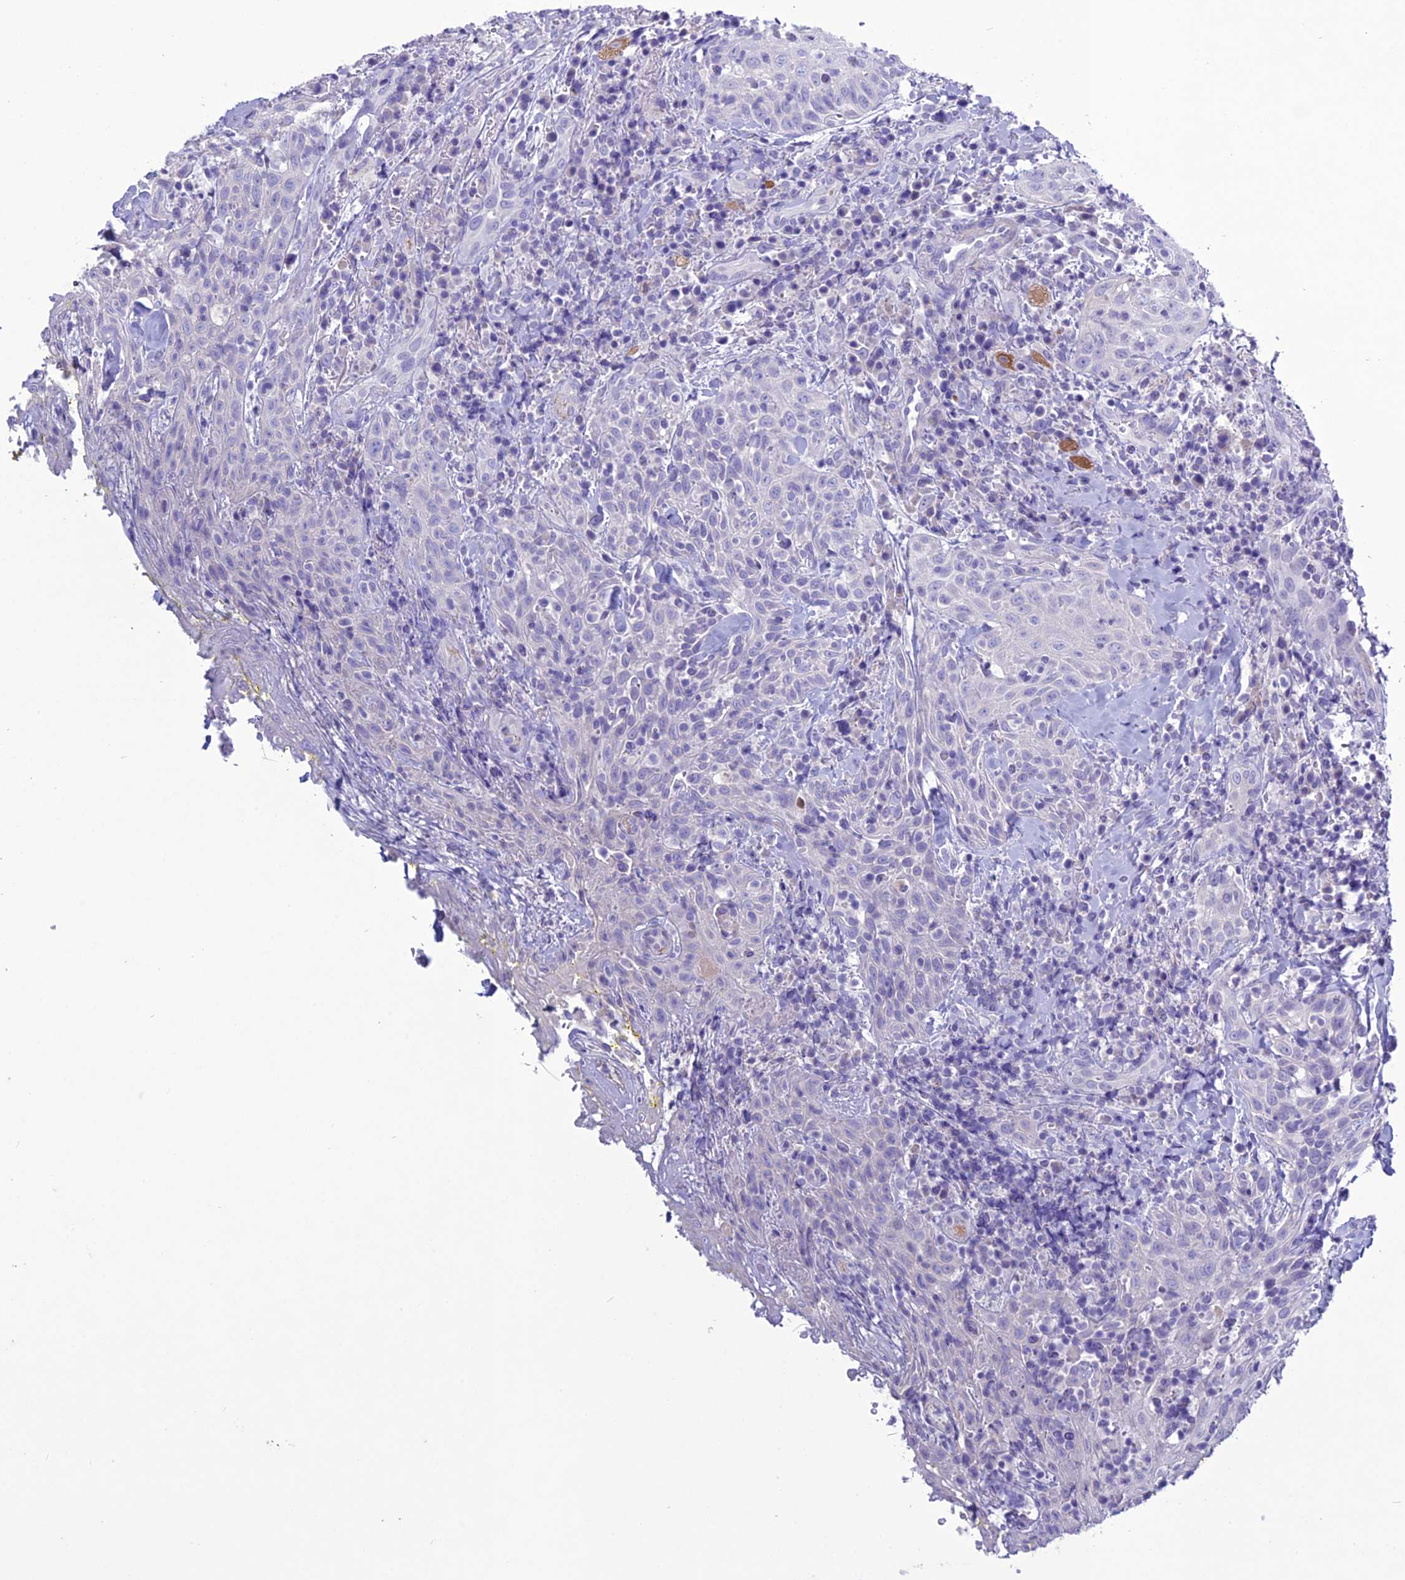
{"staining": {"intensity": "negative", "quantity": "none", "location": "none"}, "tissue": "head and neck cancer", "cell_type": "Tumor cells", "image_type": "cancer", "snomed": [{"axis": "morphology", "description": "Squamous cell carcinoma, NOS"}, {"axis": "topography", "description": "Head-Neck"}], "caption": "Tumor cells are negative for protein expression in human squamous cell carcinoma (head and neck).", "gene": "CLEC2L", "patient": {"sex": "female", "age": 70}}